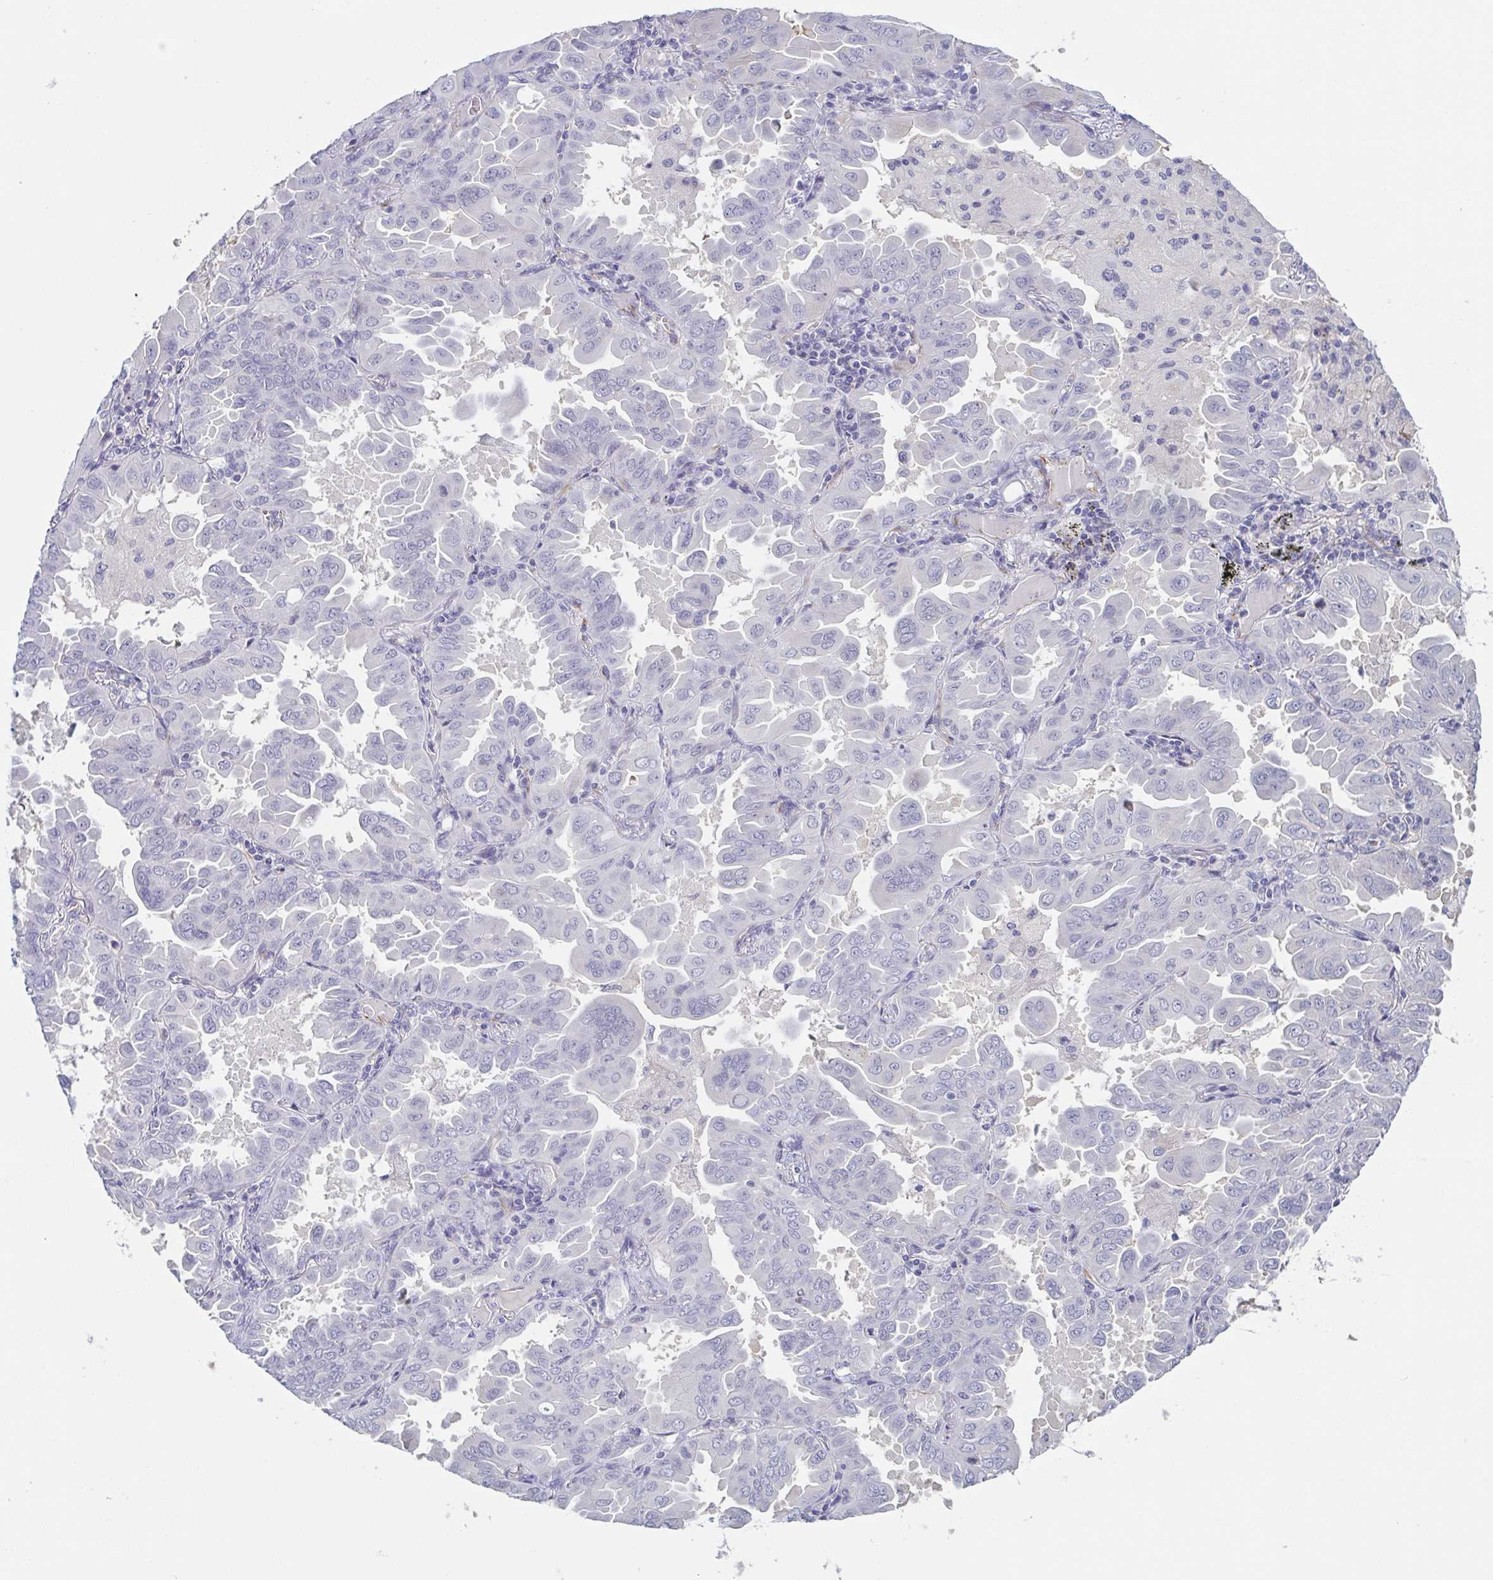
{"staining": {"intensity": "negative", "quantity": "none", "location": "none"}, "tissue": "lung cancer", "cell_type": "Tumor cells", "image_type": "cancer", "snomed": [{"axis": "morphology", "description": "Adenocarcinoma, NOS"}, {"axis": "topography", "description": "Lung"}], "caption": "DAB immunohistochemical staining of human lung cancer (adenocarcinoma) exhibits no significant staining in tumor cells.", "gene": "COL17A1", "patient": {"sex": "male", "age": 64}}